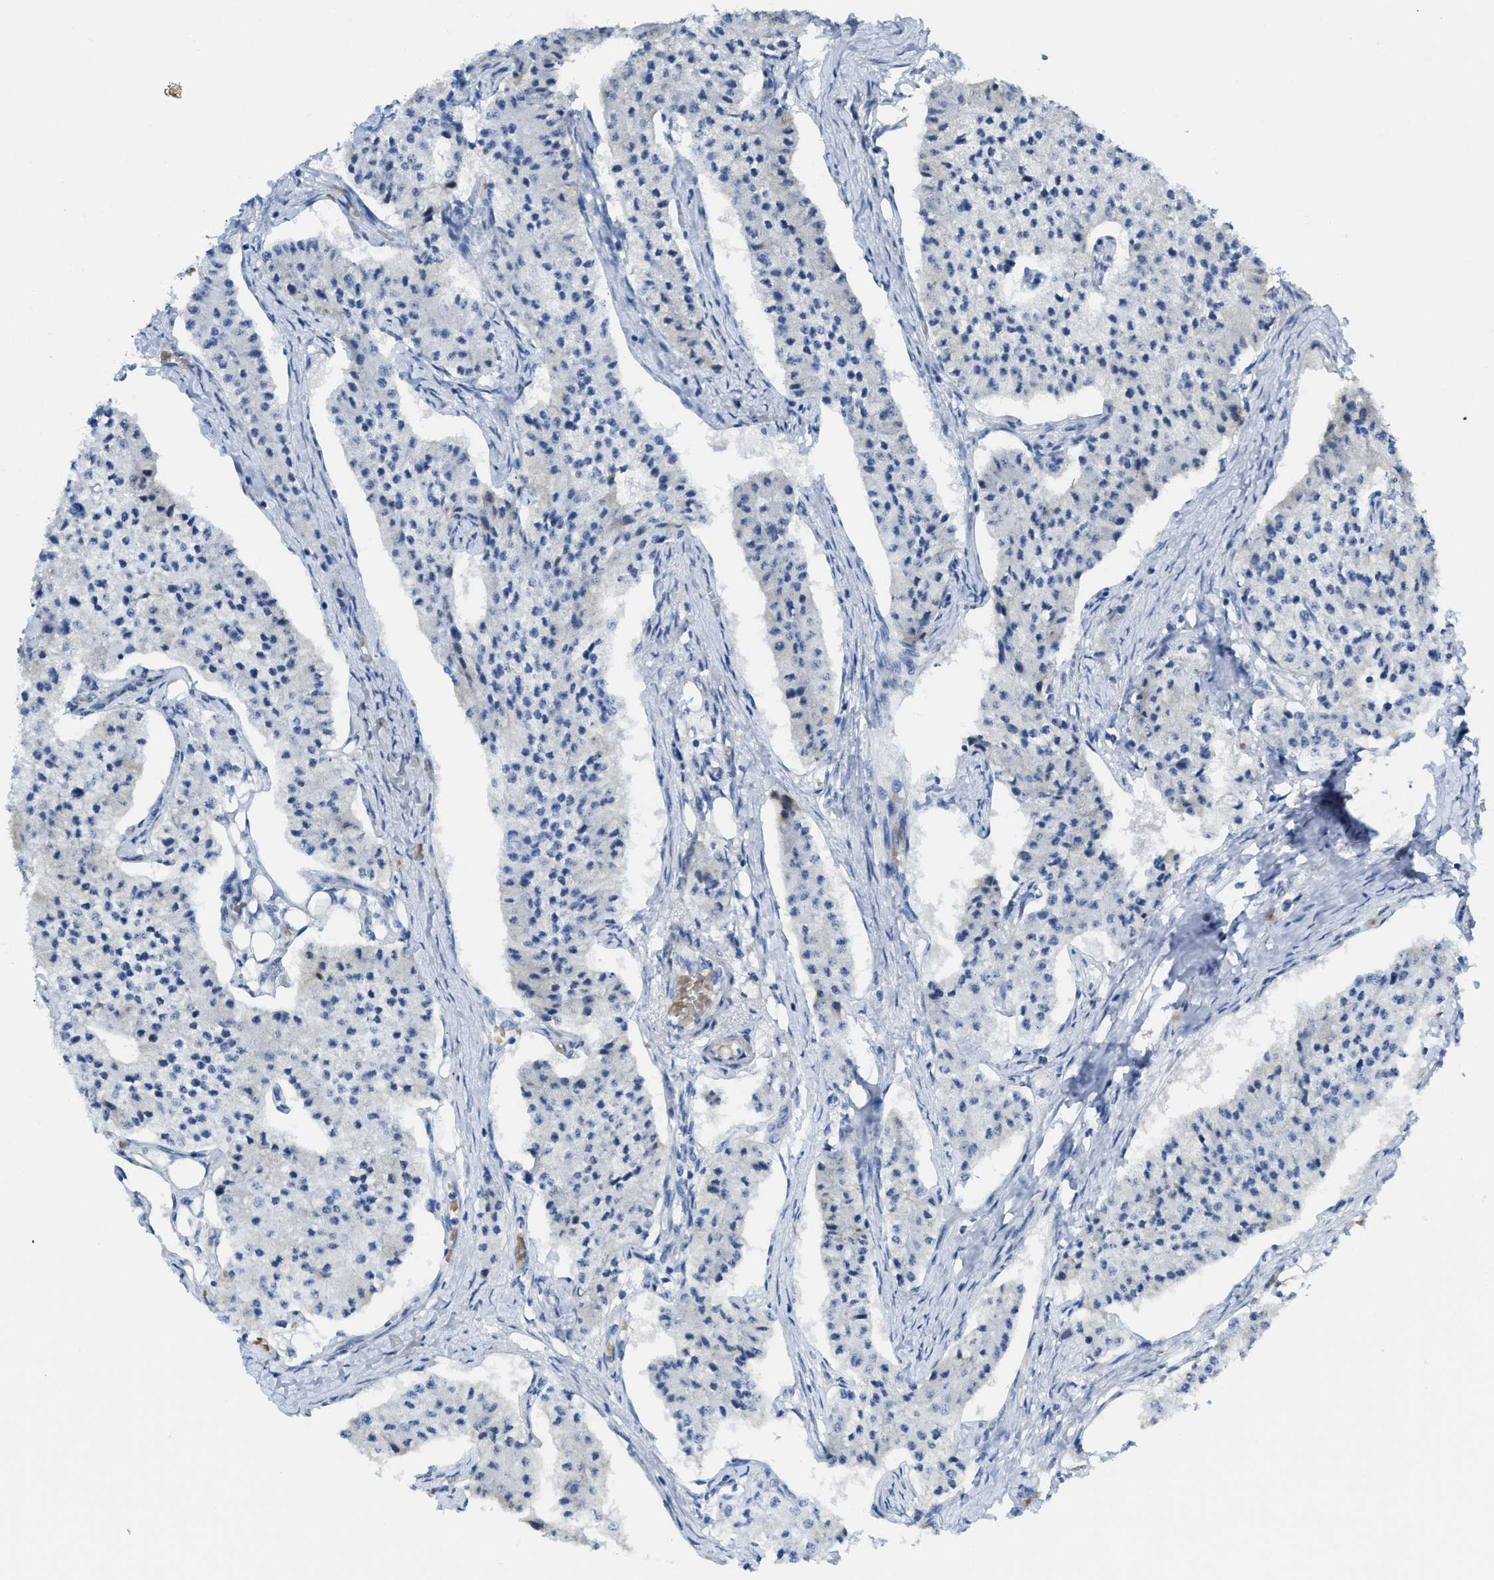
{"staining": {"intensity": "negative", "quantity": "none", "location": "none"}, "tissue": "carcinoid", "cell_type": "Tumor cells", "image_type": "cancer", "snomed": [{"axis": "morphology", "description": "Carcinoid, malignant, NOS"}, {"axis": "topography", "description": "Colon"}], "caption": "Tumor cells are negative for protein expression in human malignant carcinoid.", "gene": "TUB", "patient": {"sex": "female", "age": 52}}